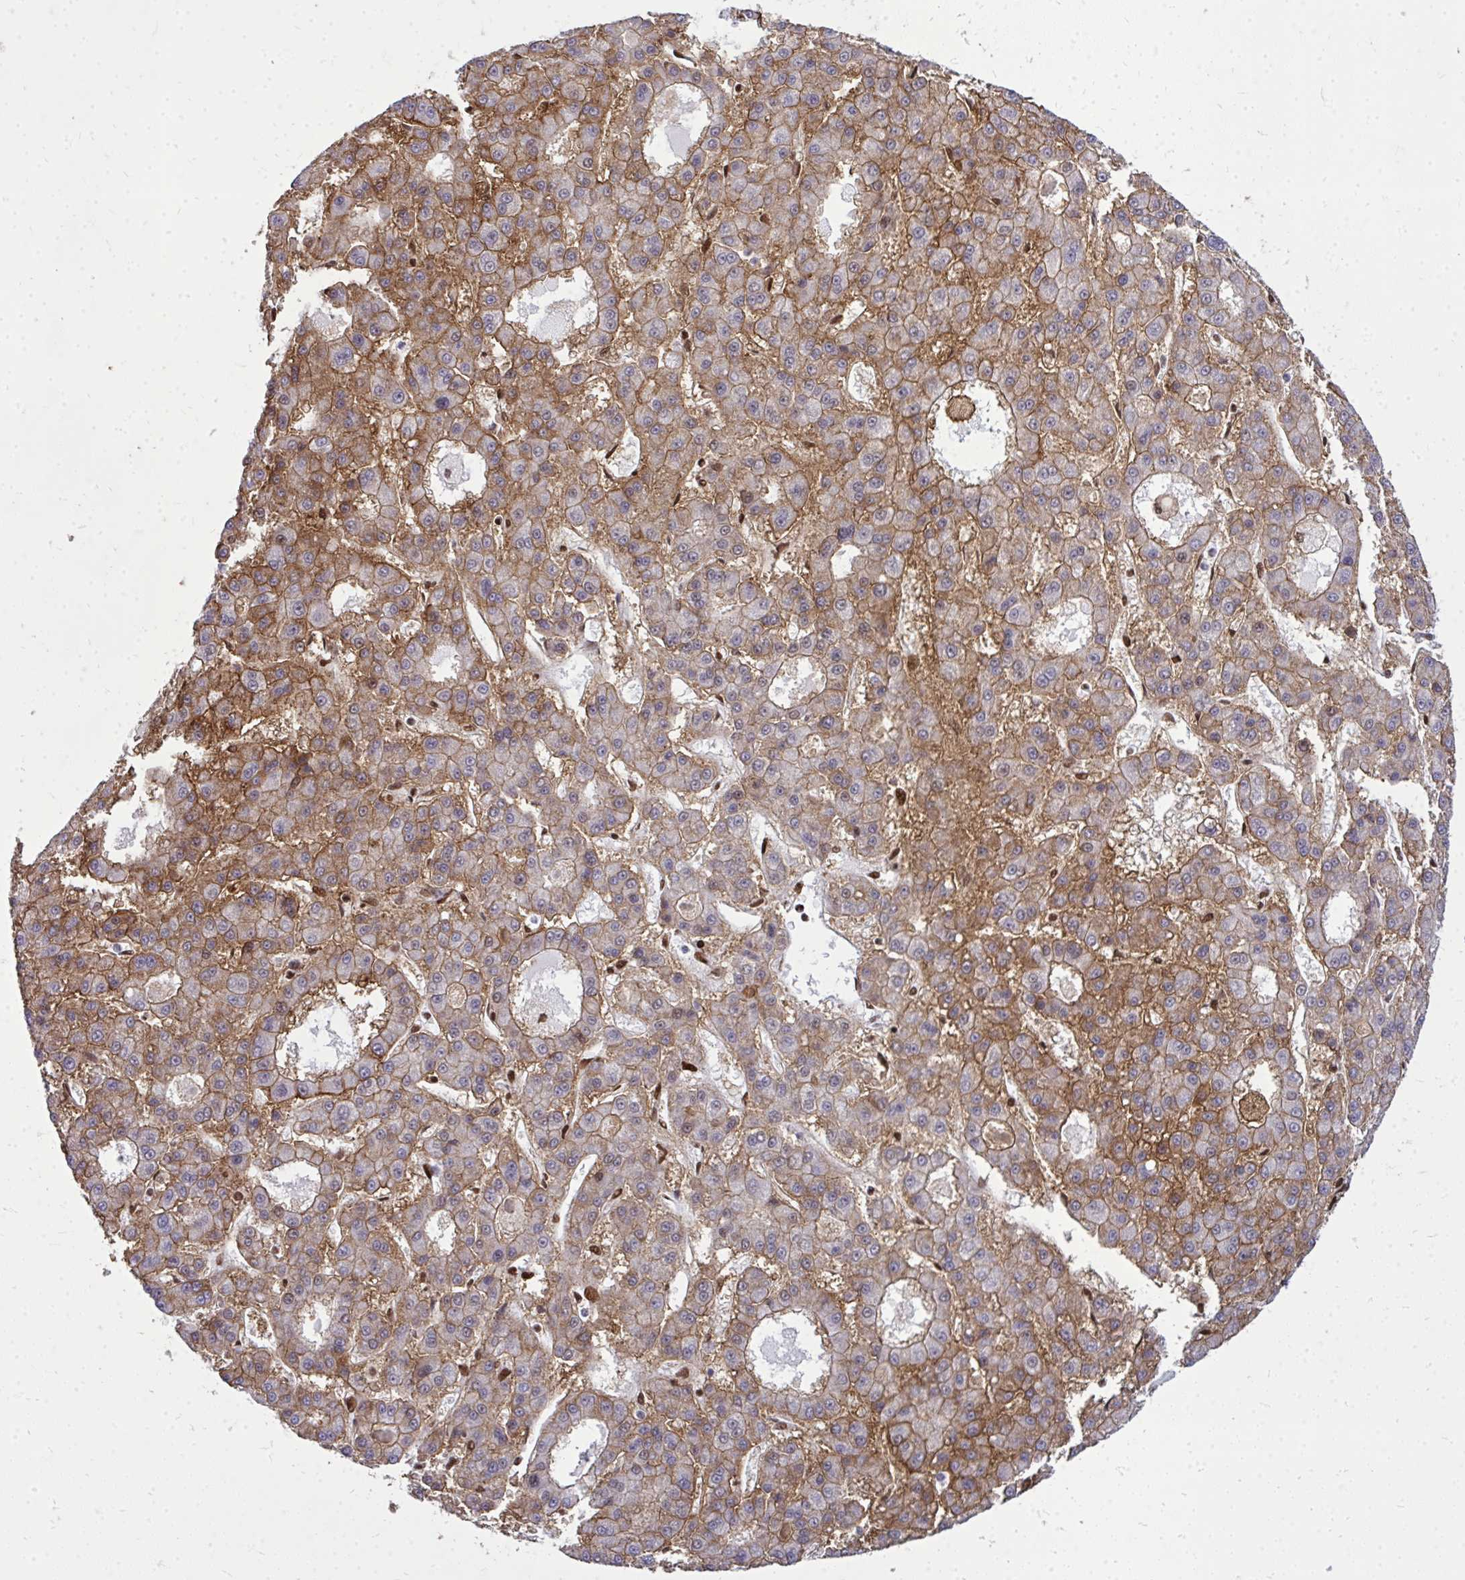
{"staining": {"intensity": "moderate", "quantity": ">75%", "location": "cytoplasmic/membranous"}, "tissue": "liver cancer", "cell_type": "Tumor cells", "image_type": "cancer", "snomed": [{"axis": "morphology", "description": "Carcinoma, Hepatocellular, NOS"}, {"axis": "topography", "description": "Liver"}], "caption": "Tumor cells display medium levels of moderate cytoplasmic/membranous positivity in approximately >75% of cells in hepatocellular carcinoma (liver).", "gene": "TBL1Y", "patient": {"sex": "male", "age": 70}}